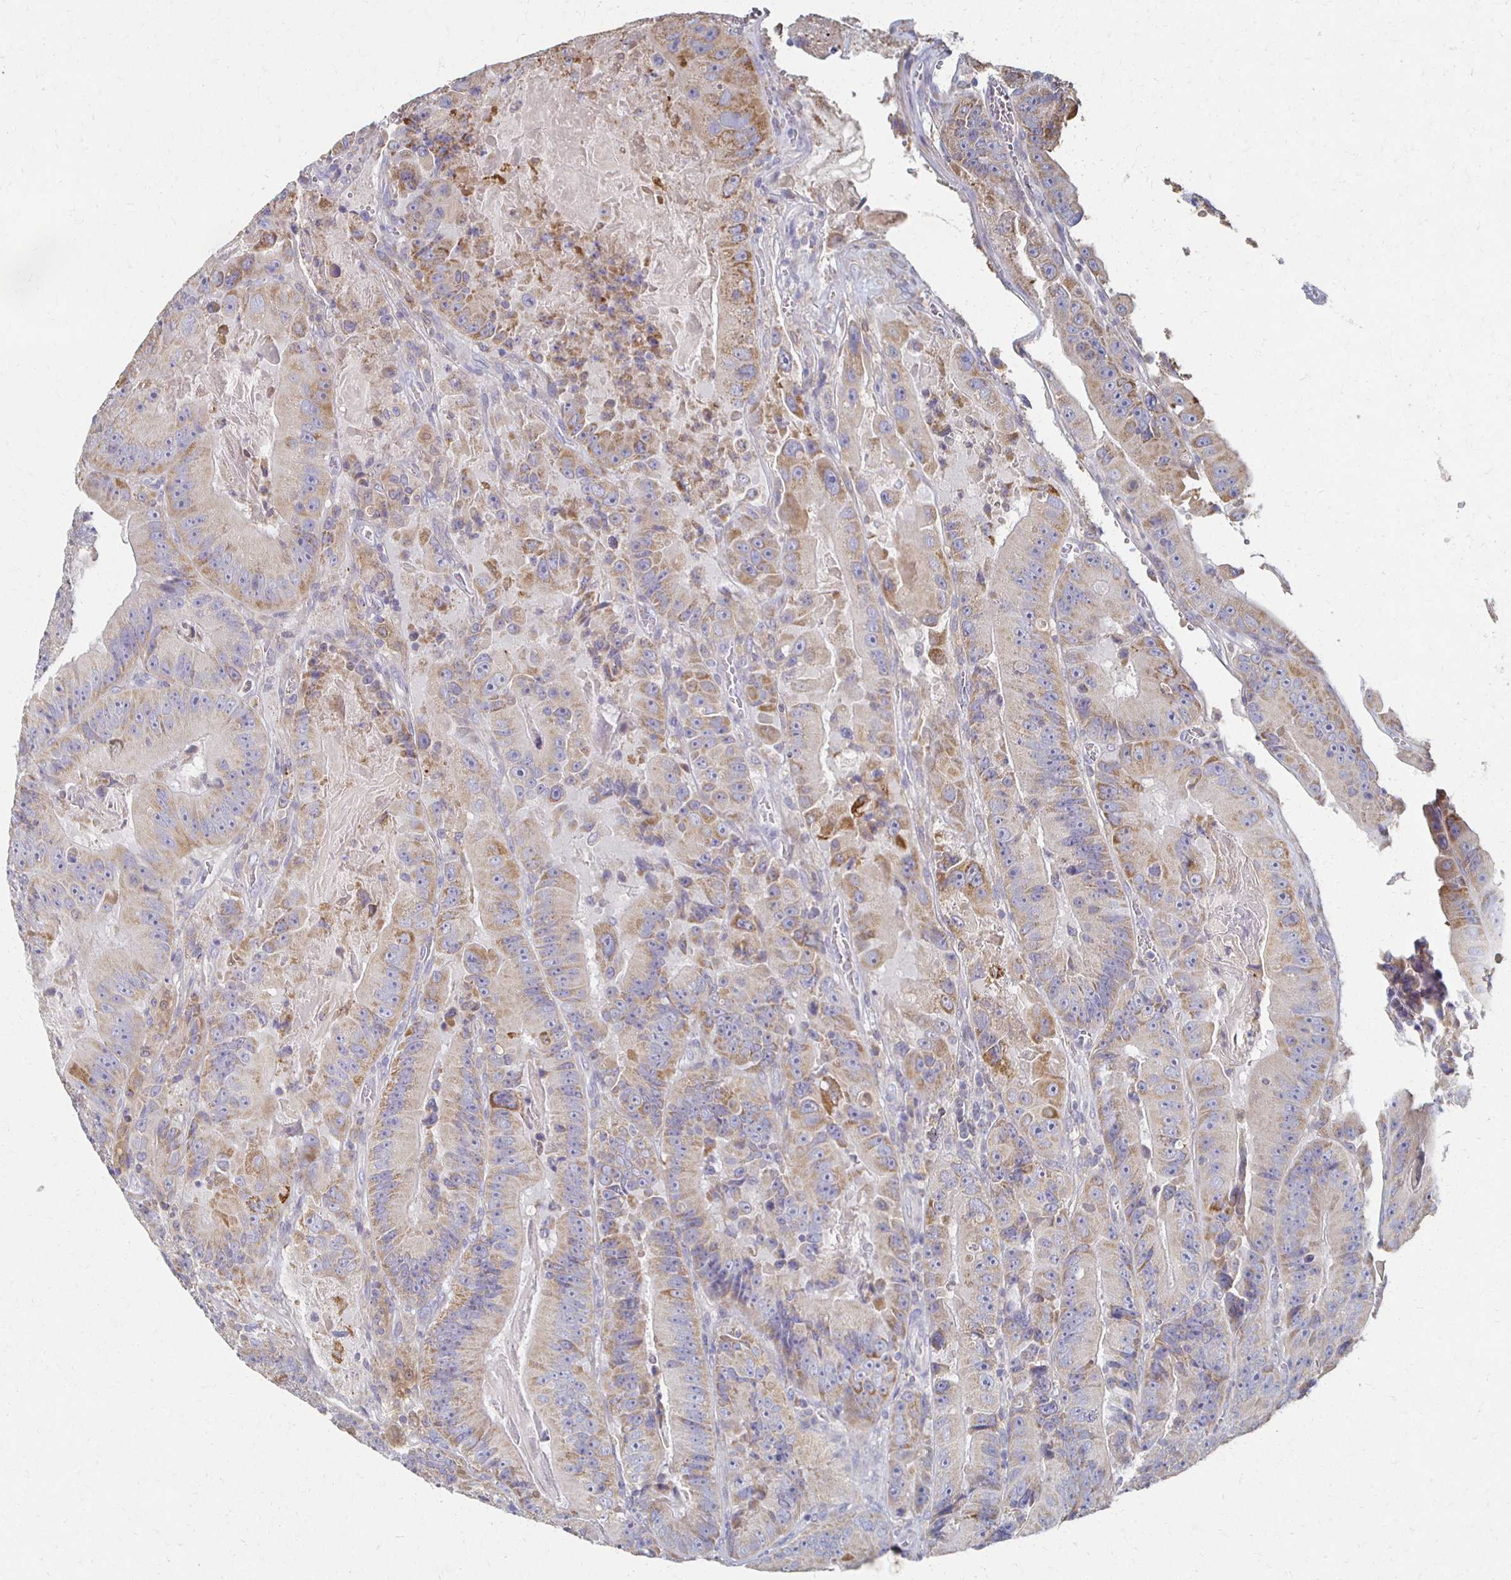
{"staining": {"intensity": "moderate", "quantity": "25%-75%", "location": "cytoplasmic/membranous"}, "tissue": "colorectal cancer", "cell_type": "Tumor cells", "image_type": "cancer", "snomed": [{"axis": "morphology", "description": "Adenocarcinoma, NOS"}, {"axis": "topography", "description": "Colon"}], "caption": "Immunohistochemistry of human colorectal adenocarcinoma demonstrates medium levels of moderate cytoplasmic/membranous staining in approximately 25%-75% of tumor cells. Immunohistochemistry stains the protein in brown and the nuclei are stained blue.", "gene": "CX3CR1", "patient": {"sex": "female", "age": 86}}